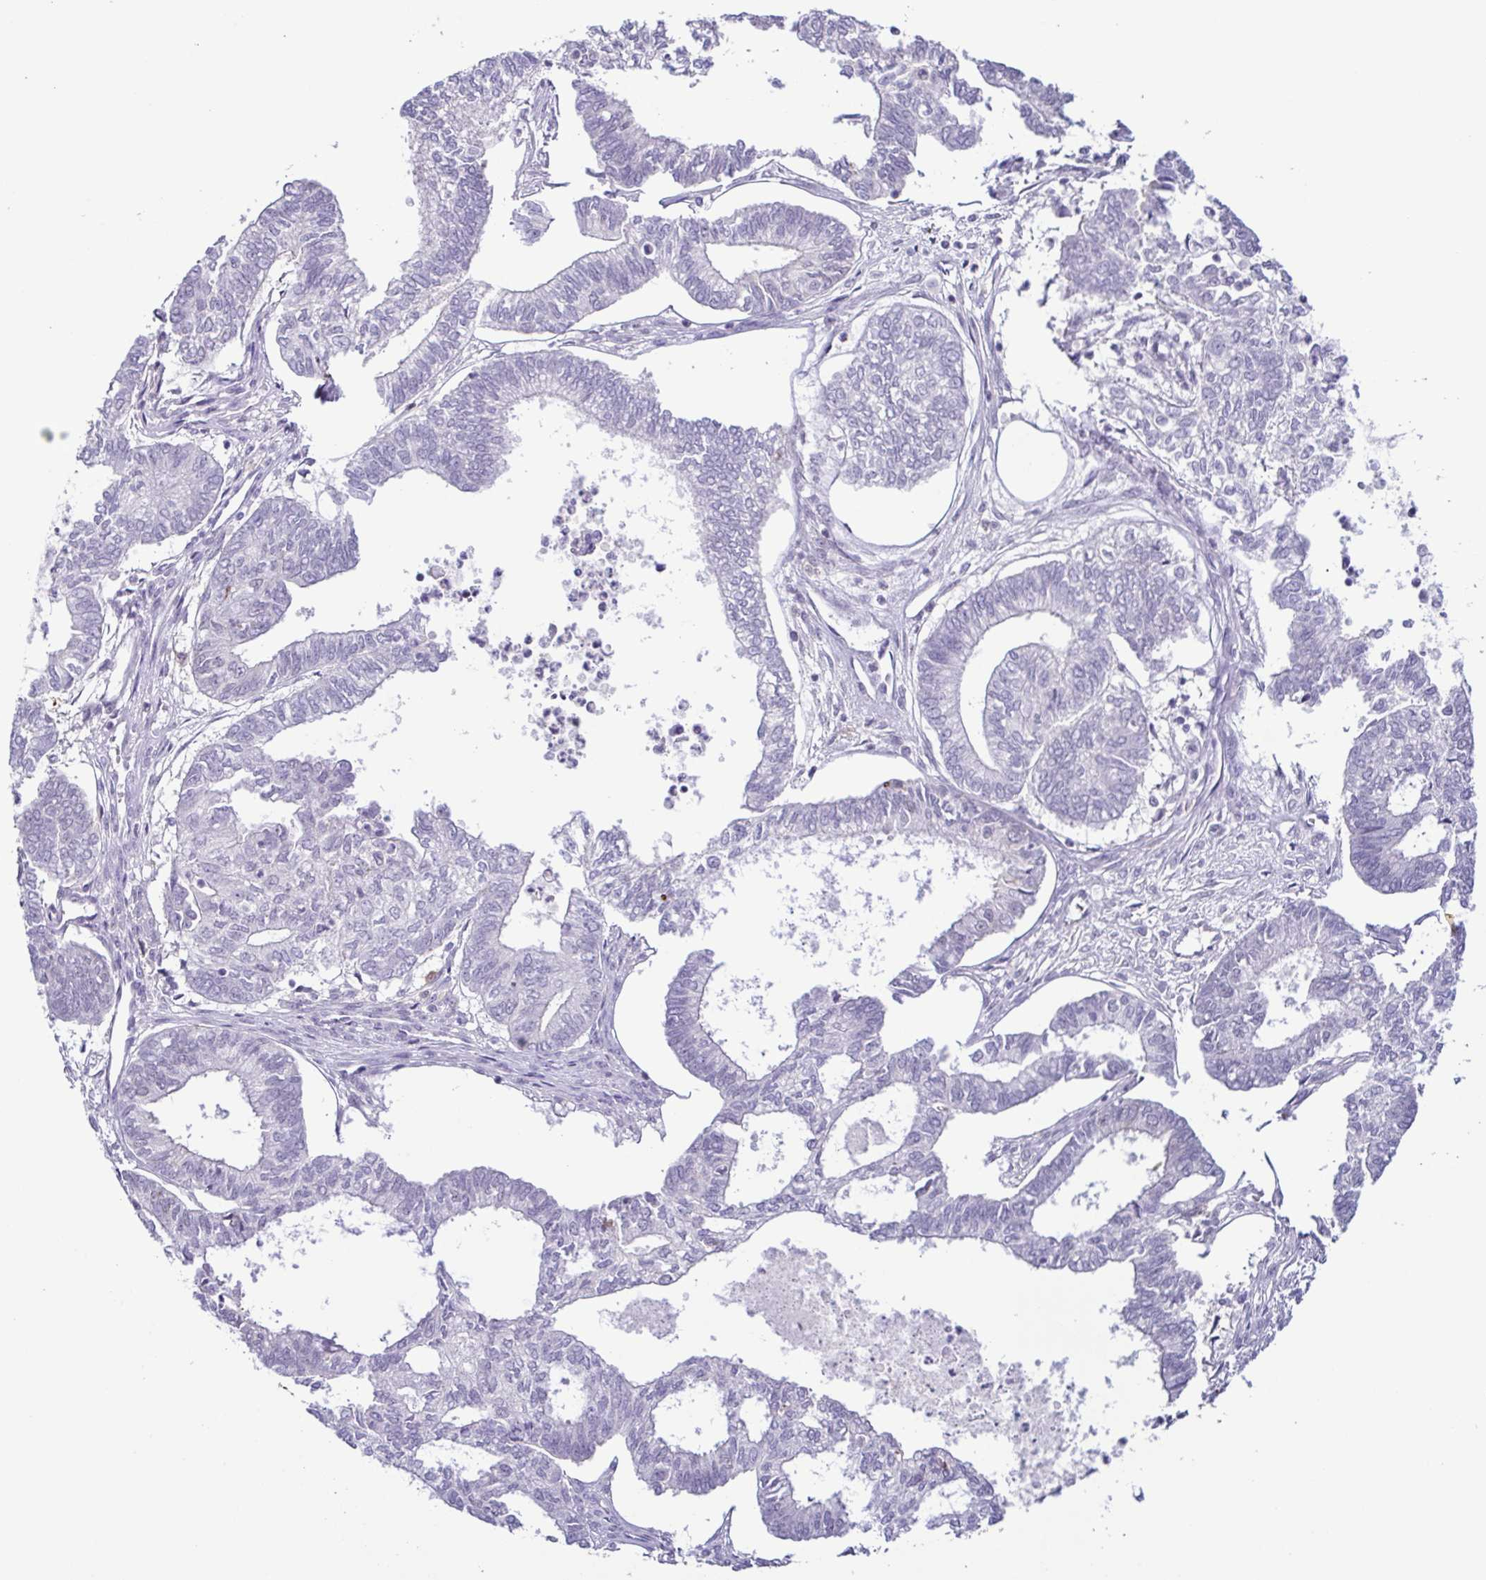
{"staining": {"intensity": "negative", "quantity": "none", "location": "none"}, "tissue": "ovarian cancer", "cell_type": "Tumor cells", "image_type": "cancer", "snomed": [{"axis": "morphology", "description": "Carcinoma, endometroid"}, {"axis": "topography", "description": "Ovary"}], "caption": "Ovarian cancer was stained to show a protein in brown. There is no significant staining in tumor cells. The staining is performed using DAB brown chromogen with nuclei counter-stained in using hematoxylin.", "gene": "TERT", "patient": {"sex": "female", "age": 64}}